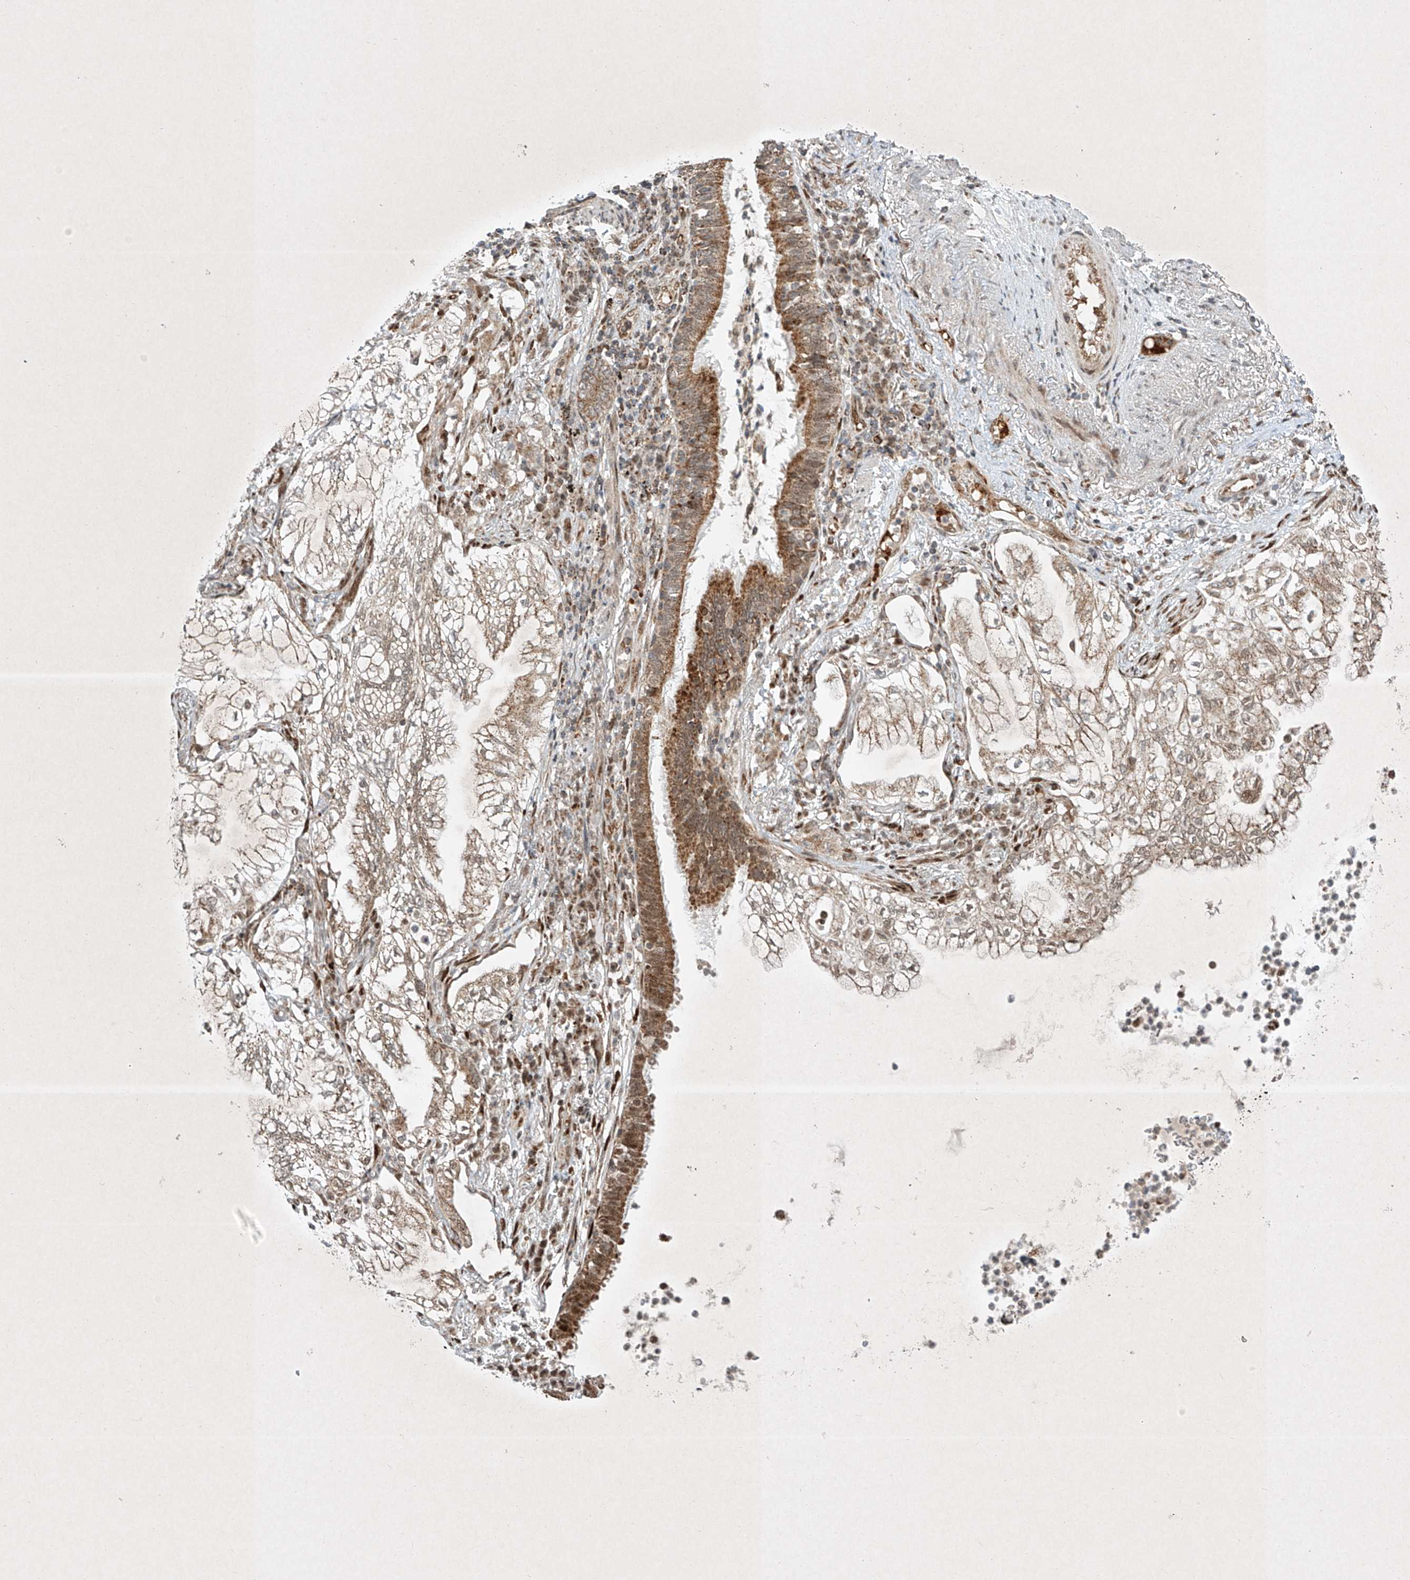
{"staining": {"intensity": "weak", "quantity": ">75%", "location": "cytoplasmic/membranous"}, "tissue": "lung cancer", "cell_type": "Tumor cells", "image_type": "cancer", "snomed": [{"axis": "morphology", "description": "Adenocarcinoma, NOS"}, {"axis": "topography", "description": "Lung"}], "caption": "The histopathology image shows immunohistochemical staining of adenocarcinoma (lung). There is weak cytoplasmic/membranous staining is seen in approximately >75% of tumor cells.", "gene": "EPG5", "patient": {"sex": "female", "age": 70}}